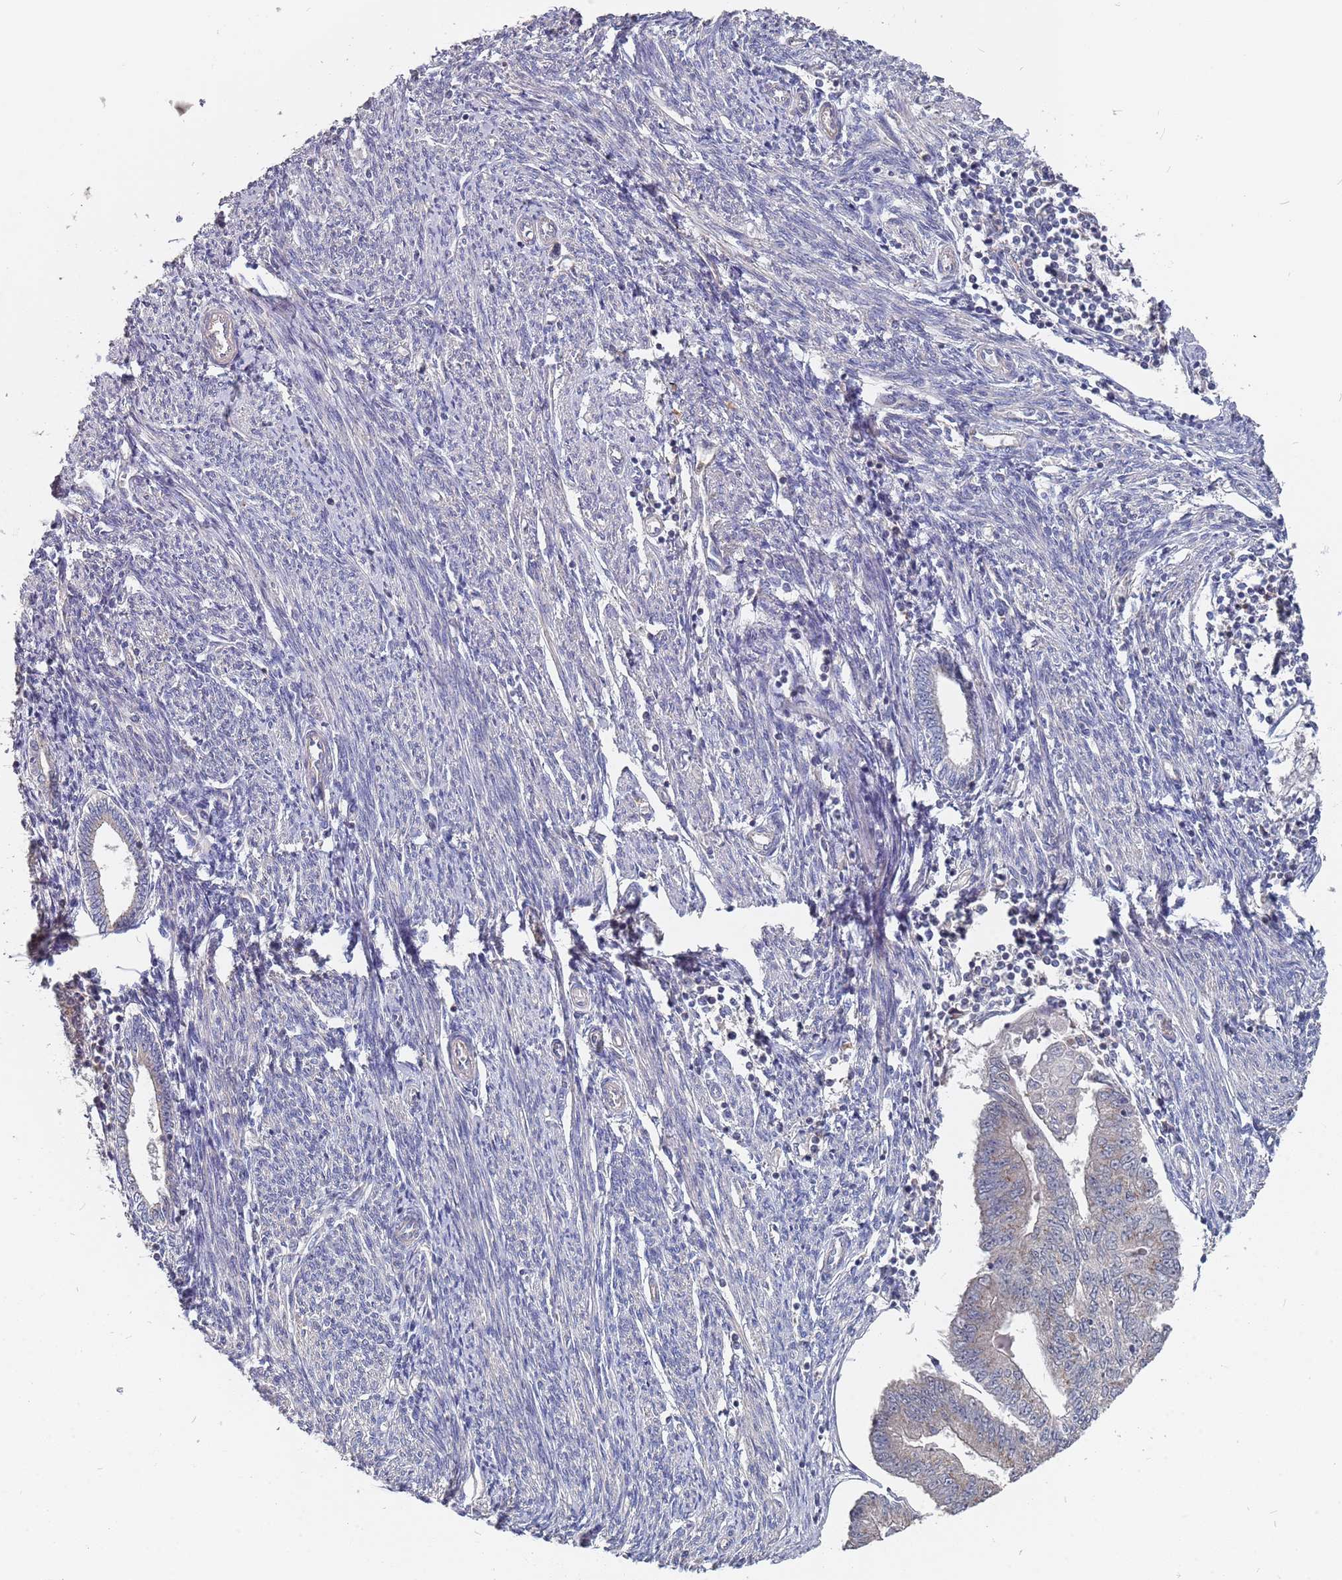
{"staining": {"intensity": "negative", "quantity": "none", "location": "none"}, "tissue": "endometrial cancer", "cell_type": "Tumor cells", "image_type": "cancer", "snomed": [{"axis": "morphology", "description": "Adenocarcinoma, NOS"}, {"axis": "topography", "description": "Endometrium"}], "caption": "This is a histopathology image of immunohistochemistry staining of endometrial adenocarcinoma, which shows no expression in tumor cells.", "gene": "TCEANC2", "patient": {"sex": "female", "age": 56}}